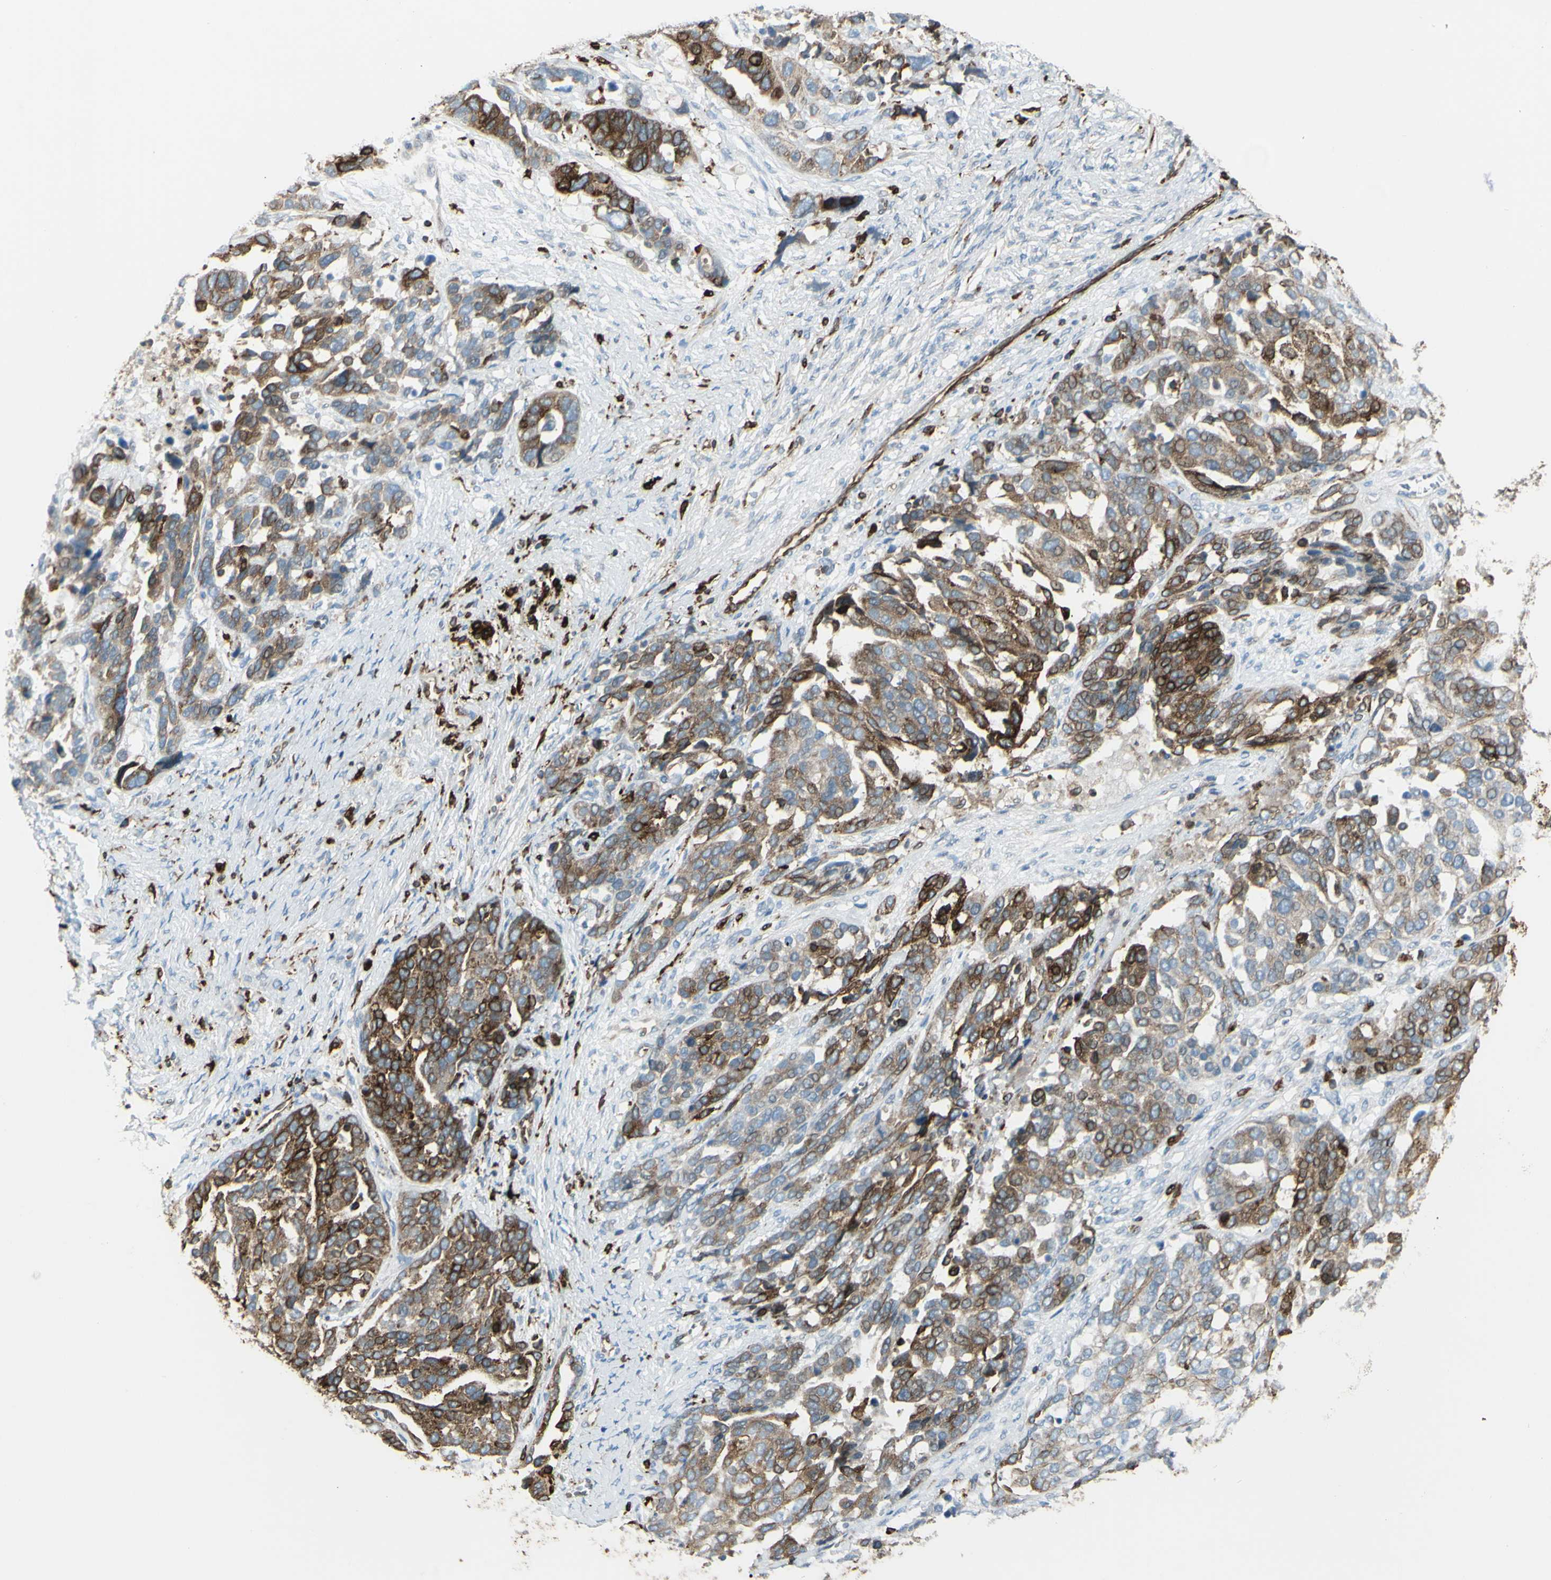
{"staining": {"intensity": "moderate", "quantity": ">75%", "location": "cytoplasmic/membranous"}, "tissue": "ovarian cancer", "cell_type": "Tumor cells", "image_type": "cancer", "snomed": [{"axis": "morphology", "description": "Cystadenocarcinoma, serous, NOS"}, {"axis": "topography", "description": "Ovary"}], "caption": "Moderate cytoplasmic/membranous protein positivity is present in approximately >75% of tumor cells in ovarian cancer. (brown staining indicates protein expression, while blue staining denotes nuclei).", "gene": "CD74", "patient": {"sex": "female", "age": 44}}